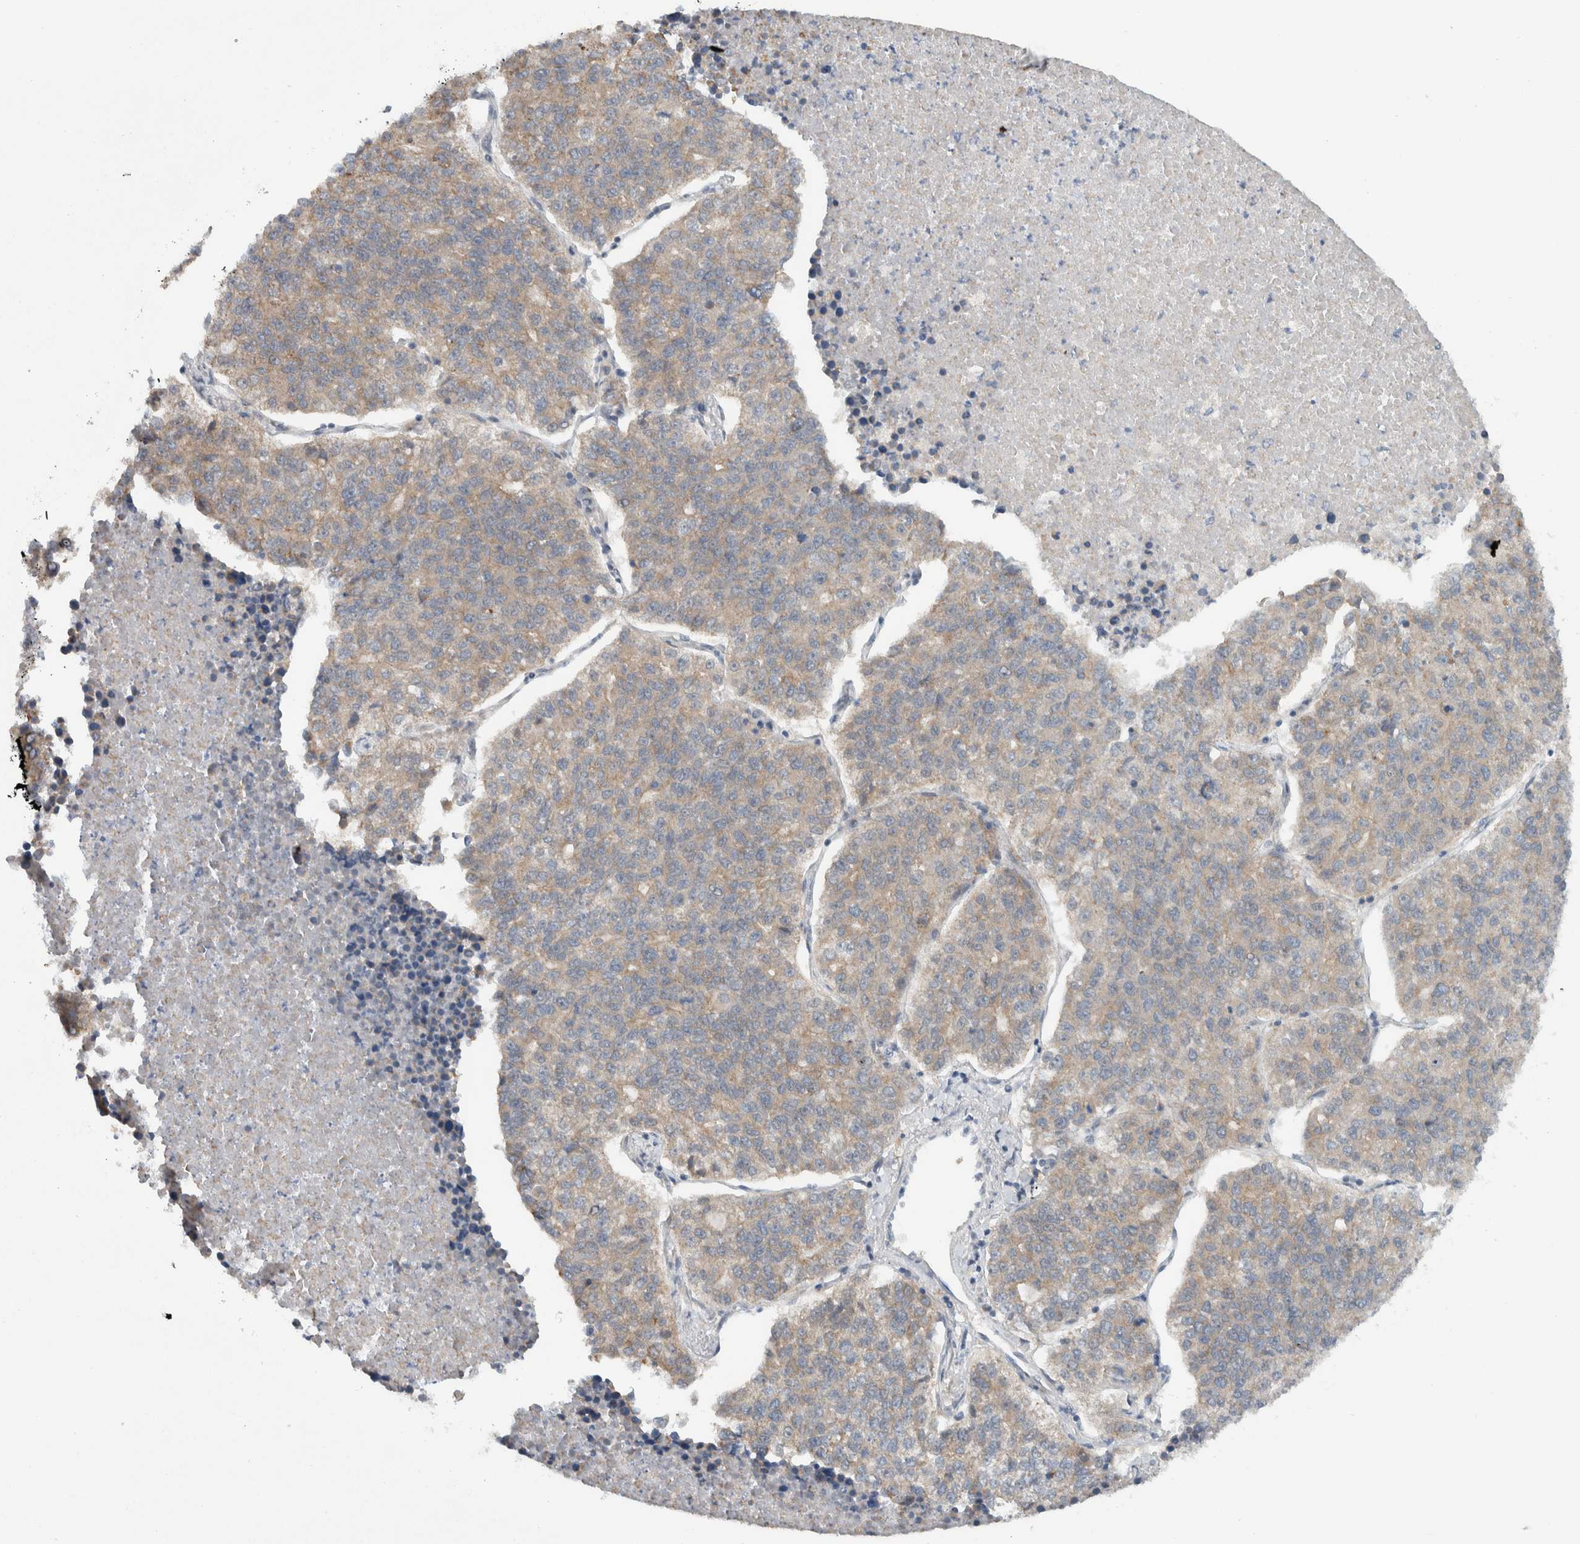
{"staining": {"intensity": "weak", "quantity": "25%-75%", "location": "cytoplasmic/membranous"}, "tissue": "lung cancer", "cell_type": "Tumor cells", "image_type": "cancer", "snomed": [{"axis": "morphology", "description": "Adenocarcinoma, NOS"}, {"axis": "topography", "description": "Lung"}], "caption": "Adenocarcinoma (lung) stained with DAB (3,3'-diaminobenzidine) immunohistochemistry (IHC) exhibits low levels of weak cytoplasmic/membranous expression in about 25%-75% of tumor cells.", "gene": "RERE", "patient": {"sex": "male", "age": 49}}